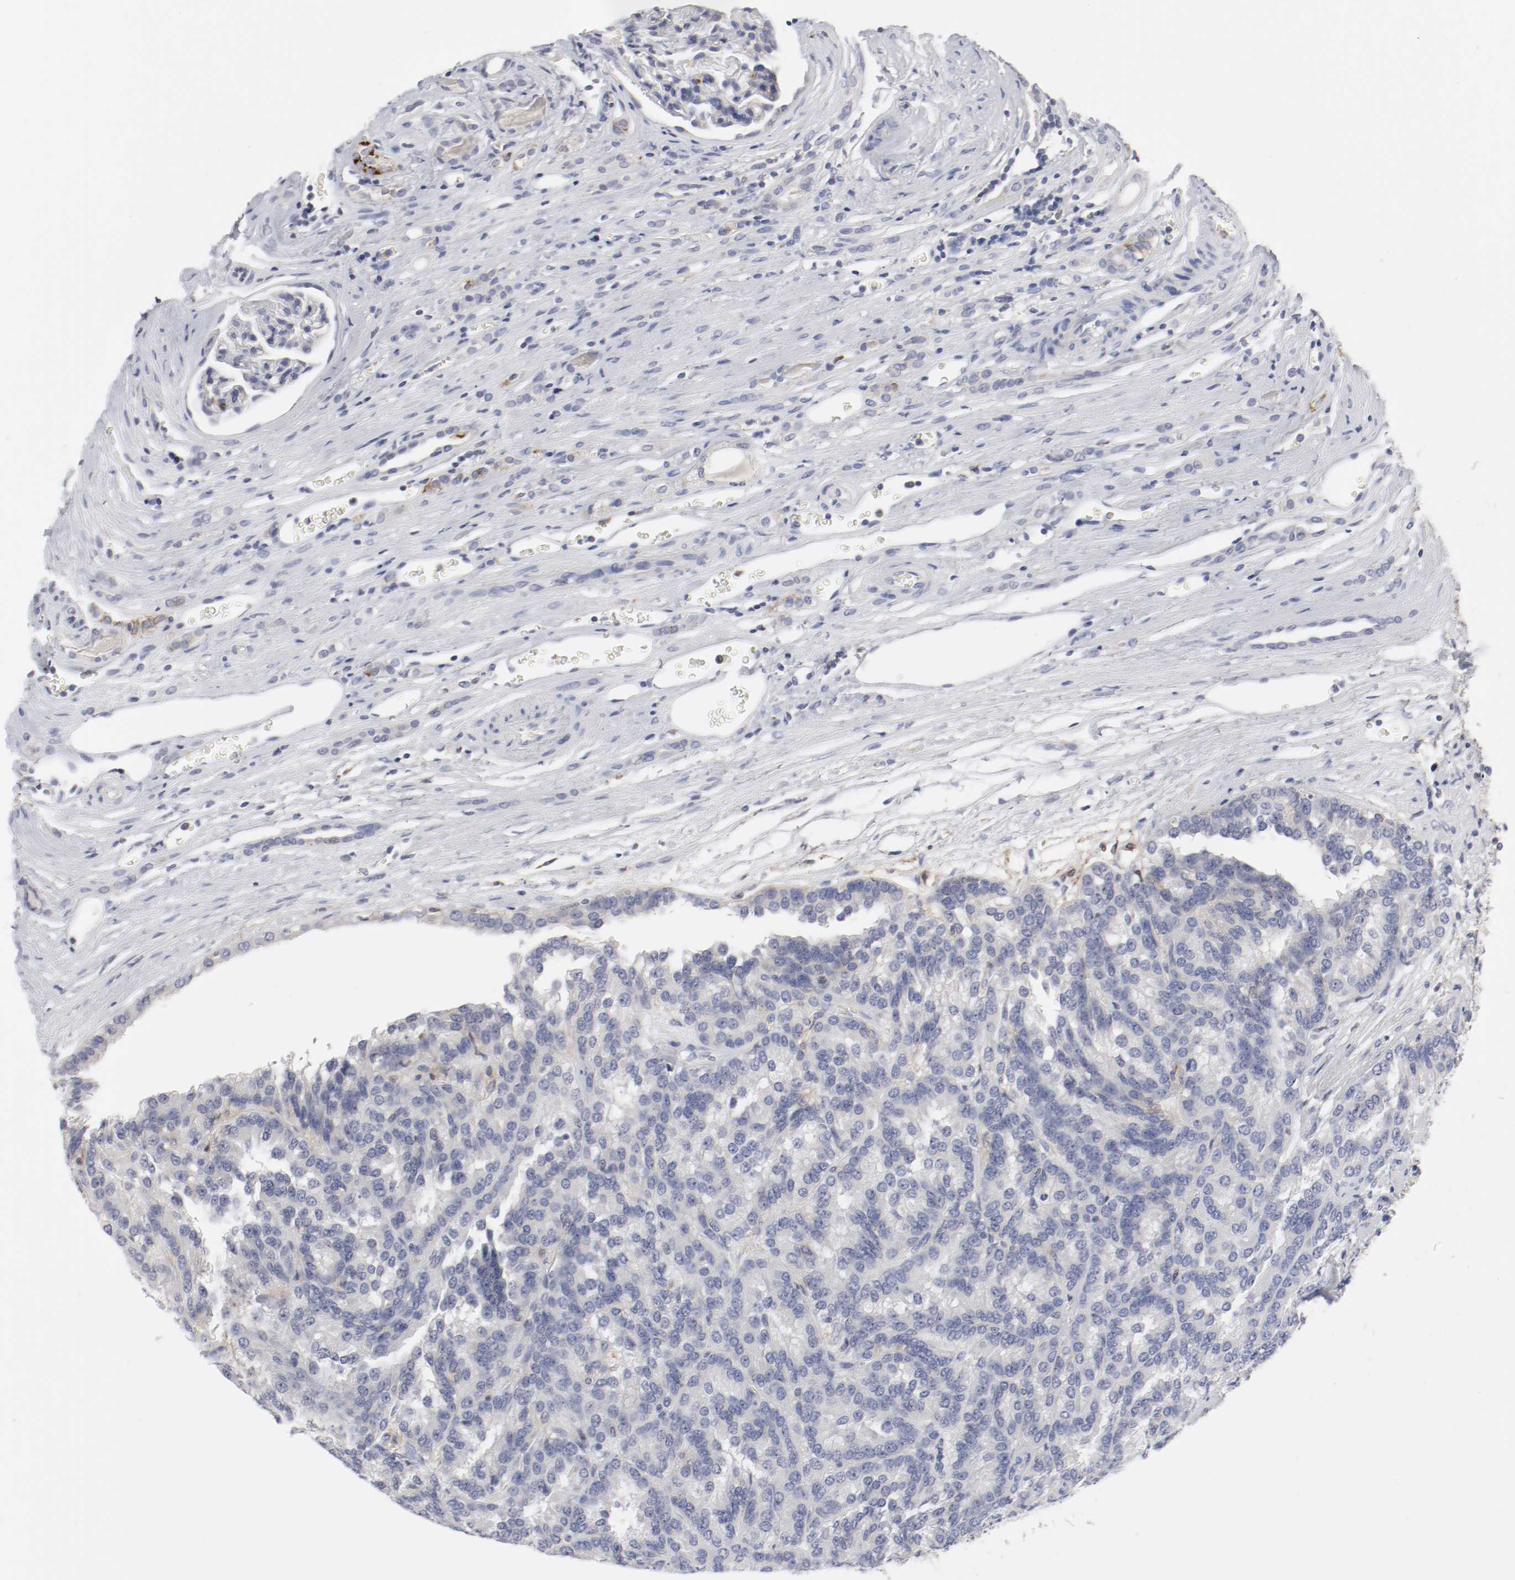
{"staining": {"intensity": "weak", "quantity": "<25%", "location": "cytoplasmic/membranous"}, "tissue": "renal cancer", "cell_type": "Tumor cells", "image_type": "cancer", "snomed": [{"axis": "morphology", "description": "Adenocarcinoma, NOS"}, {"axis": "topography", "description": "Kidney"}], "caption": "A high-resolution image shows immunohistochemistry (IHC) staining of adenocarcinoma (renal), which exhibits no significant positivity in tumor cells. Brightfield microscopy of IHC stained with DAB (brown) and hematoxylin (blue), captured at high magnification.", "gene": "ITGAX", "patient": {"sex": "male", "age": 46}}